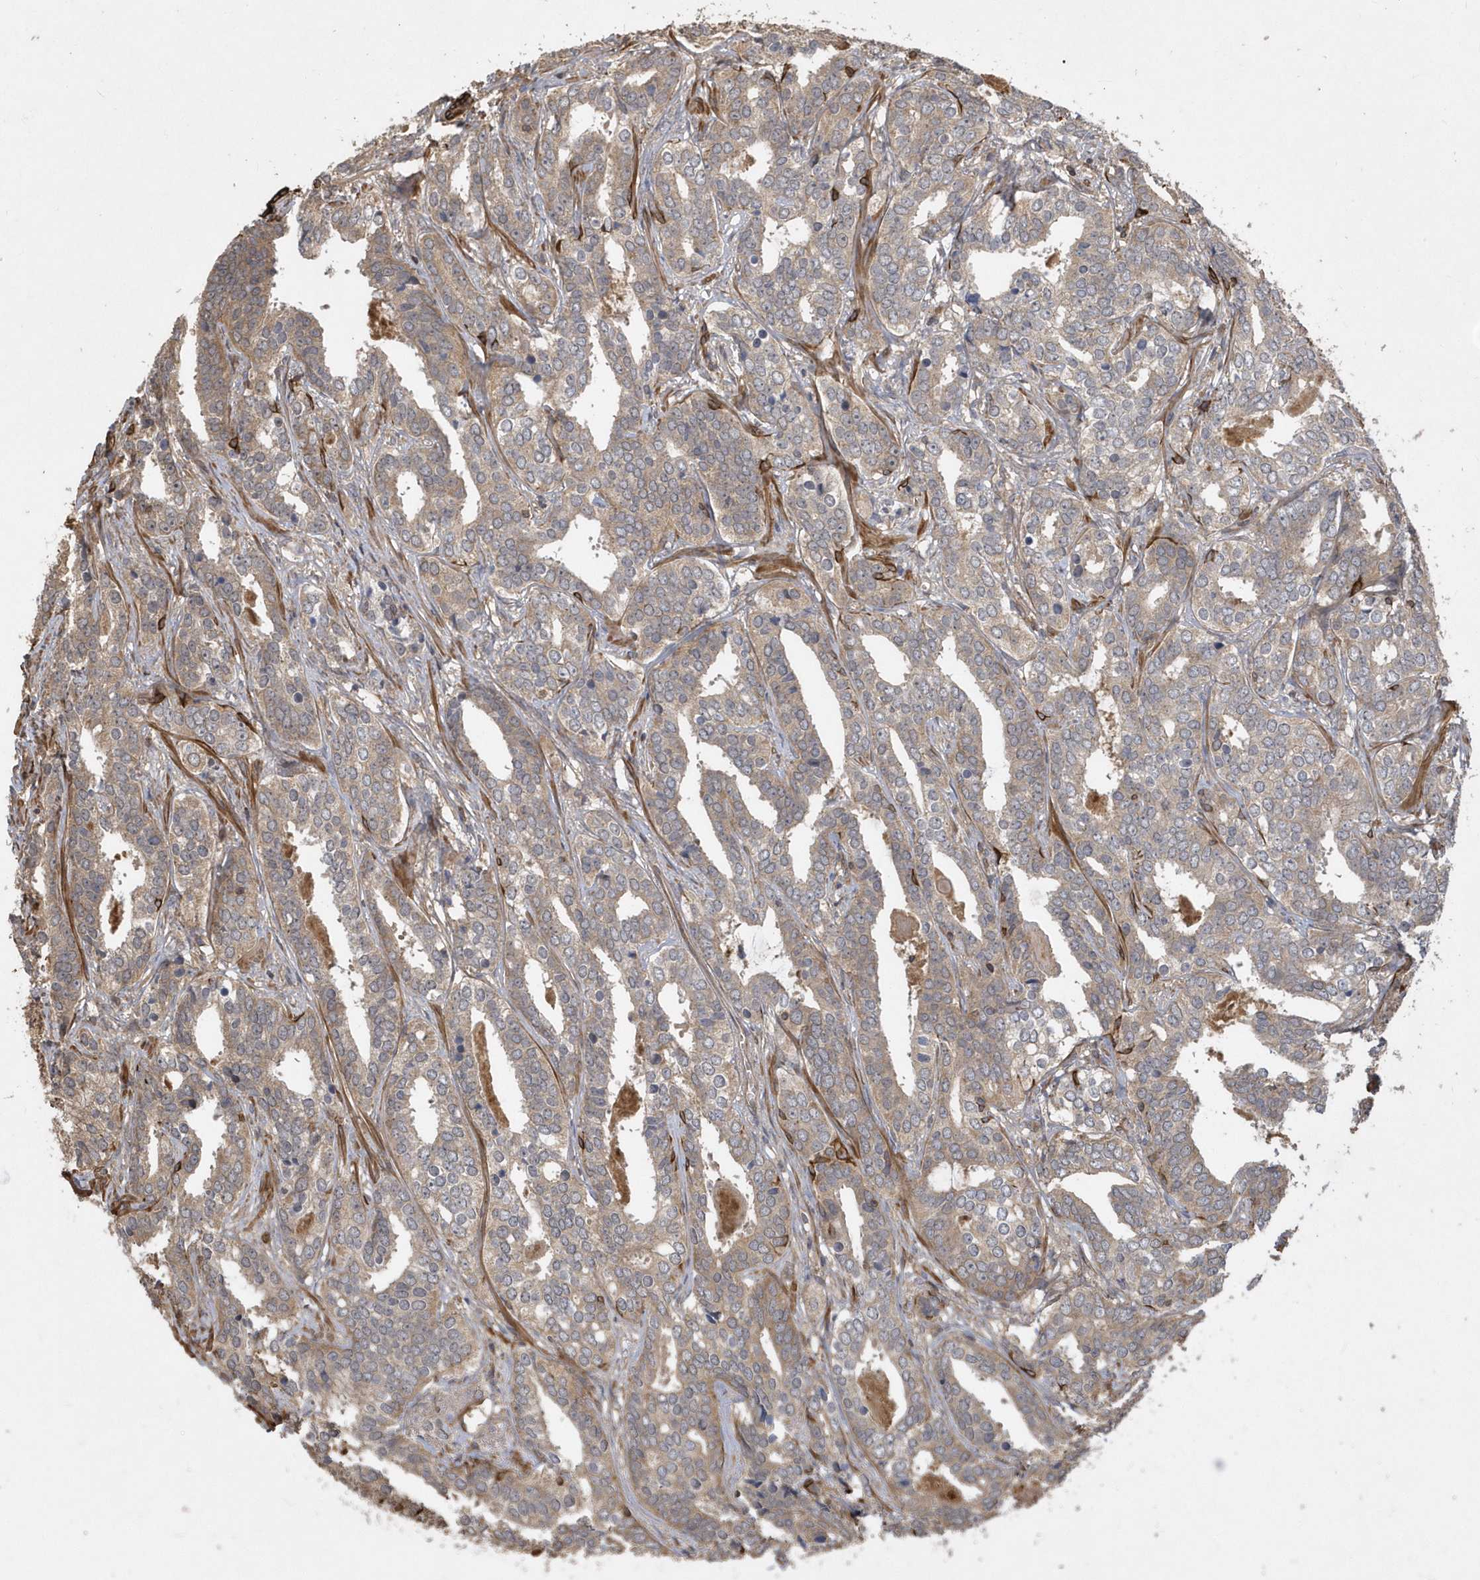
{"staining": {"intensity": "moderate", "quantity": "25%-75%", "location": "cytoplasmic/membranous"}, "tissue": "prostate cancer", "cell_type": "Tumor cells", "image_type": "cancer", "snomed": [{"axis": "morphology", "description": "Adenocarcinoma, High grade"}, {"axis": "topography", "description": "Prostate"}], "caption": "The micrograph shows staining of prostate cancer, revealing moderate cytoplasmic/membranous protein positivity (brown color) within tumor cells. (brown staining indicates protein expression, while blue staining denotes nuclei).", "gene": "SENP8", "patient": {"sex": "male", "age": 62}}